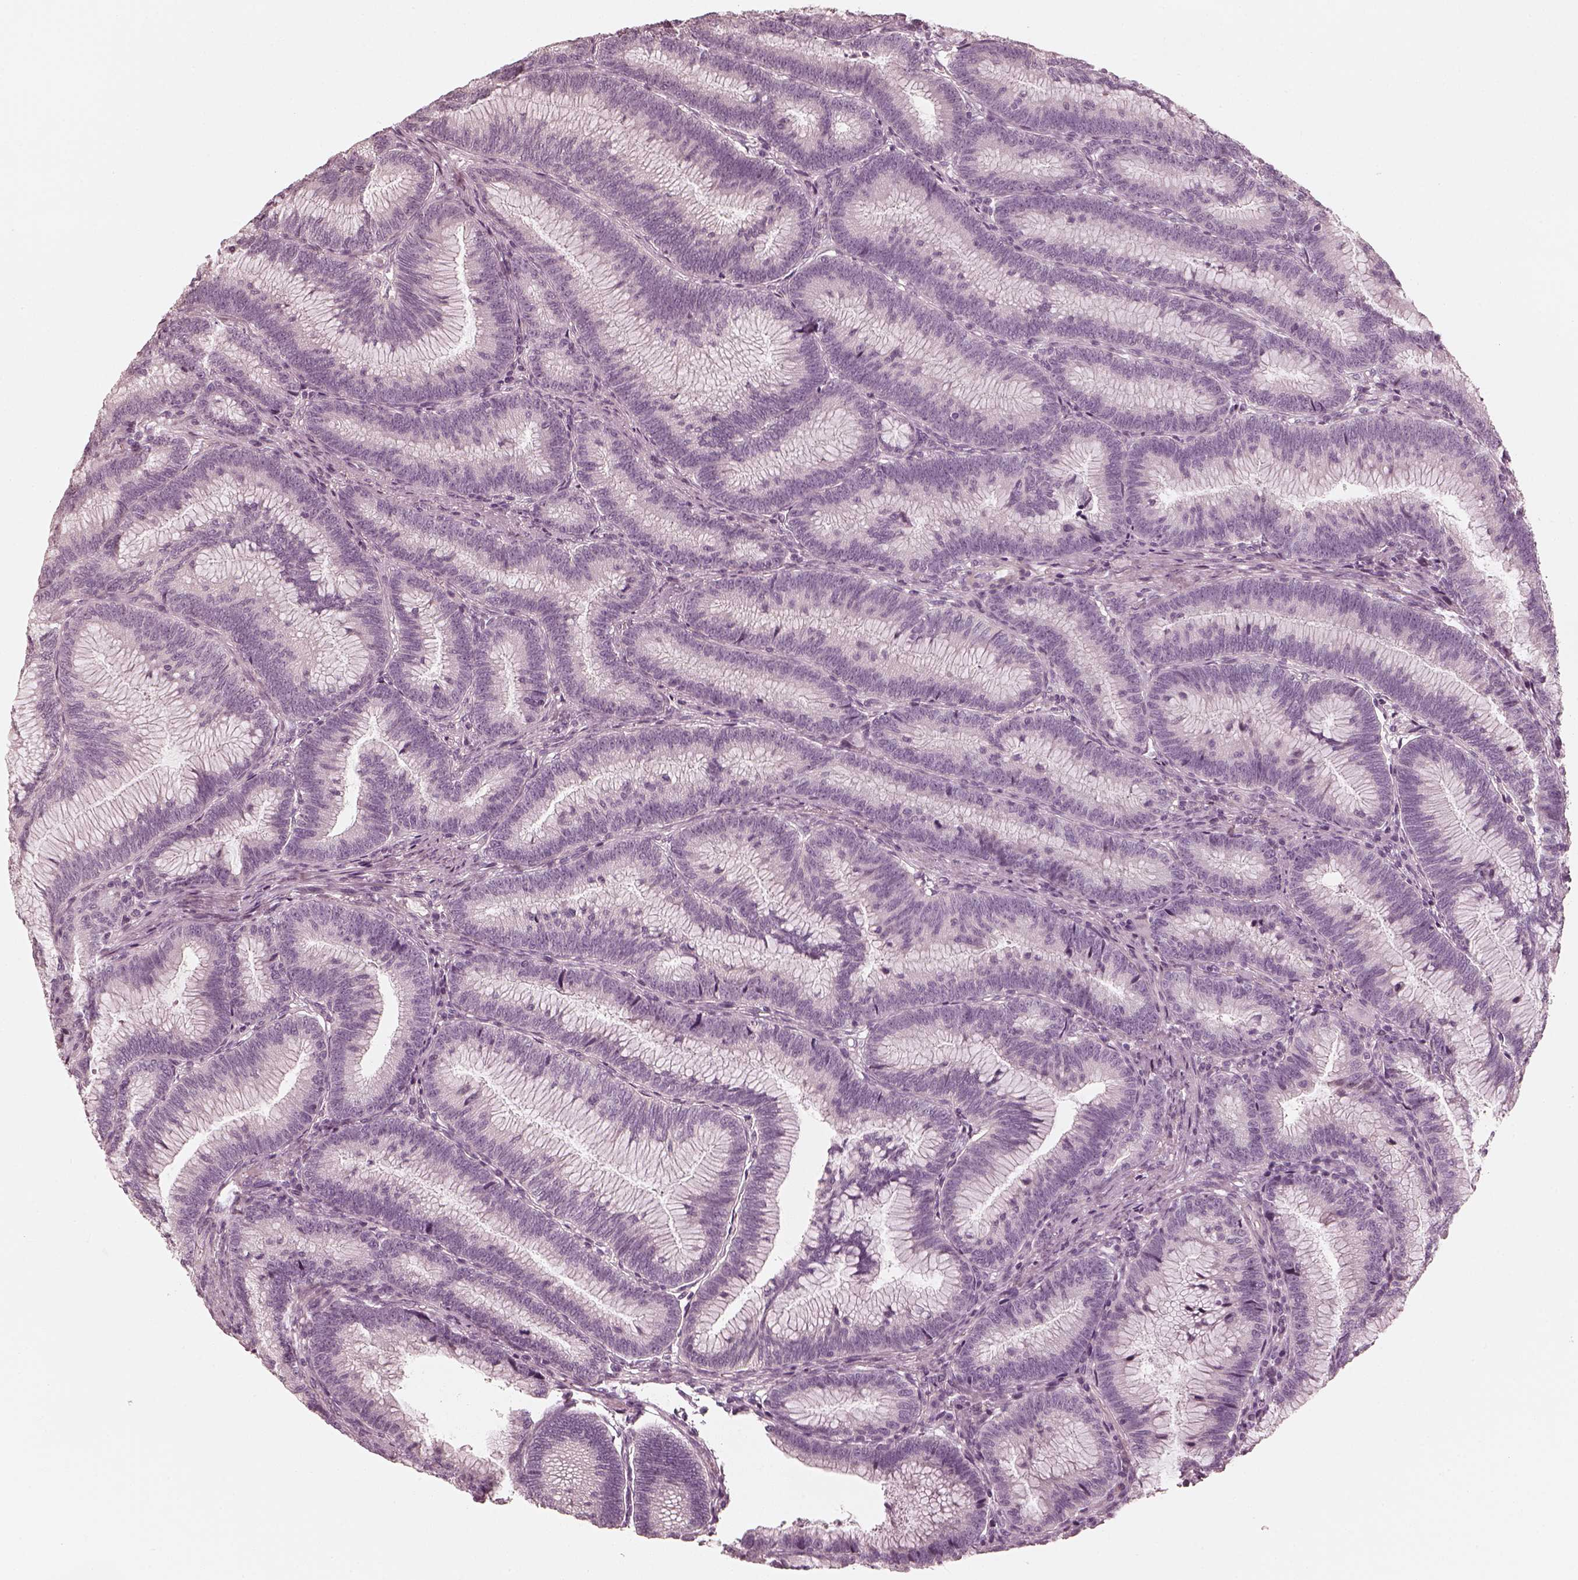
{"staining": {"intensity": "negative", "quantity": "none", "location": "none"}, "tissue": "colorectal cancer", "cell_type": "Tumor cells", "image_type": "cancer", "snomed": [{"axis": "morphology", "description": "Adenocarcinoma, NOS"}, {"axis": "topography", "description": "Colon"}], "caption": "Immunohistochemical staining of adenocarcinoma (colorectal) demonstrates no significant expression in tumor cells. The staining is performed using DAB brown chromogen with nuclei counter-stained in using hematoxylin.", "gene": "SPATA24", "patient": {"sex": "female", "age": 78}}